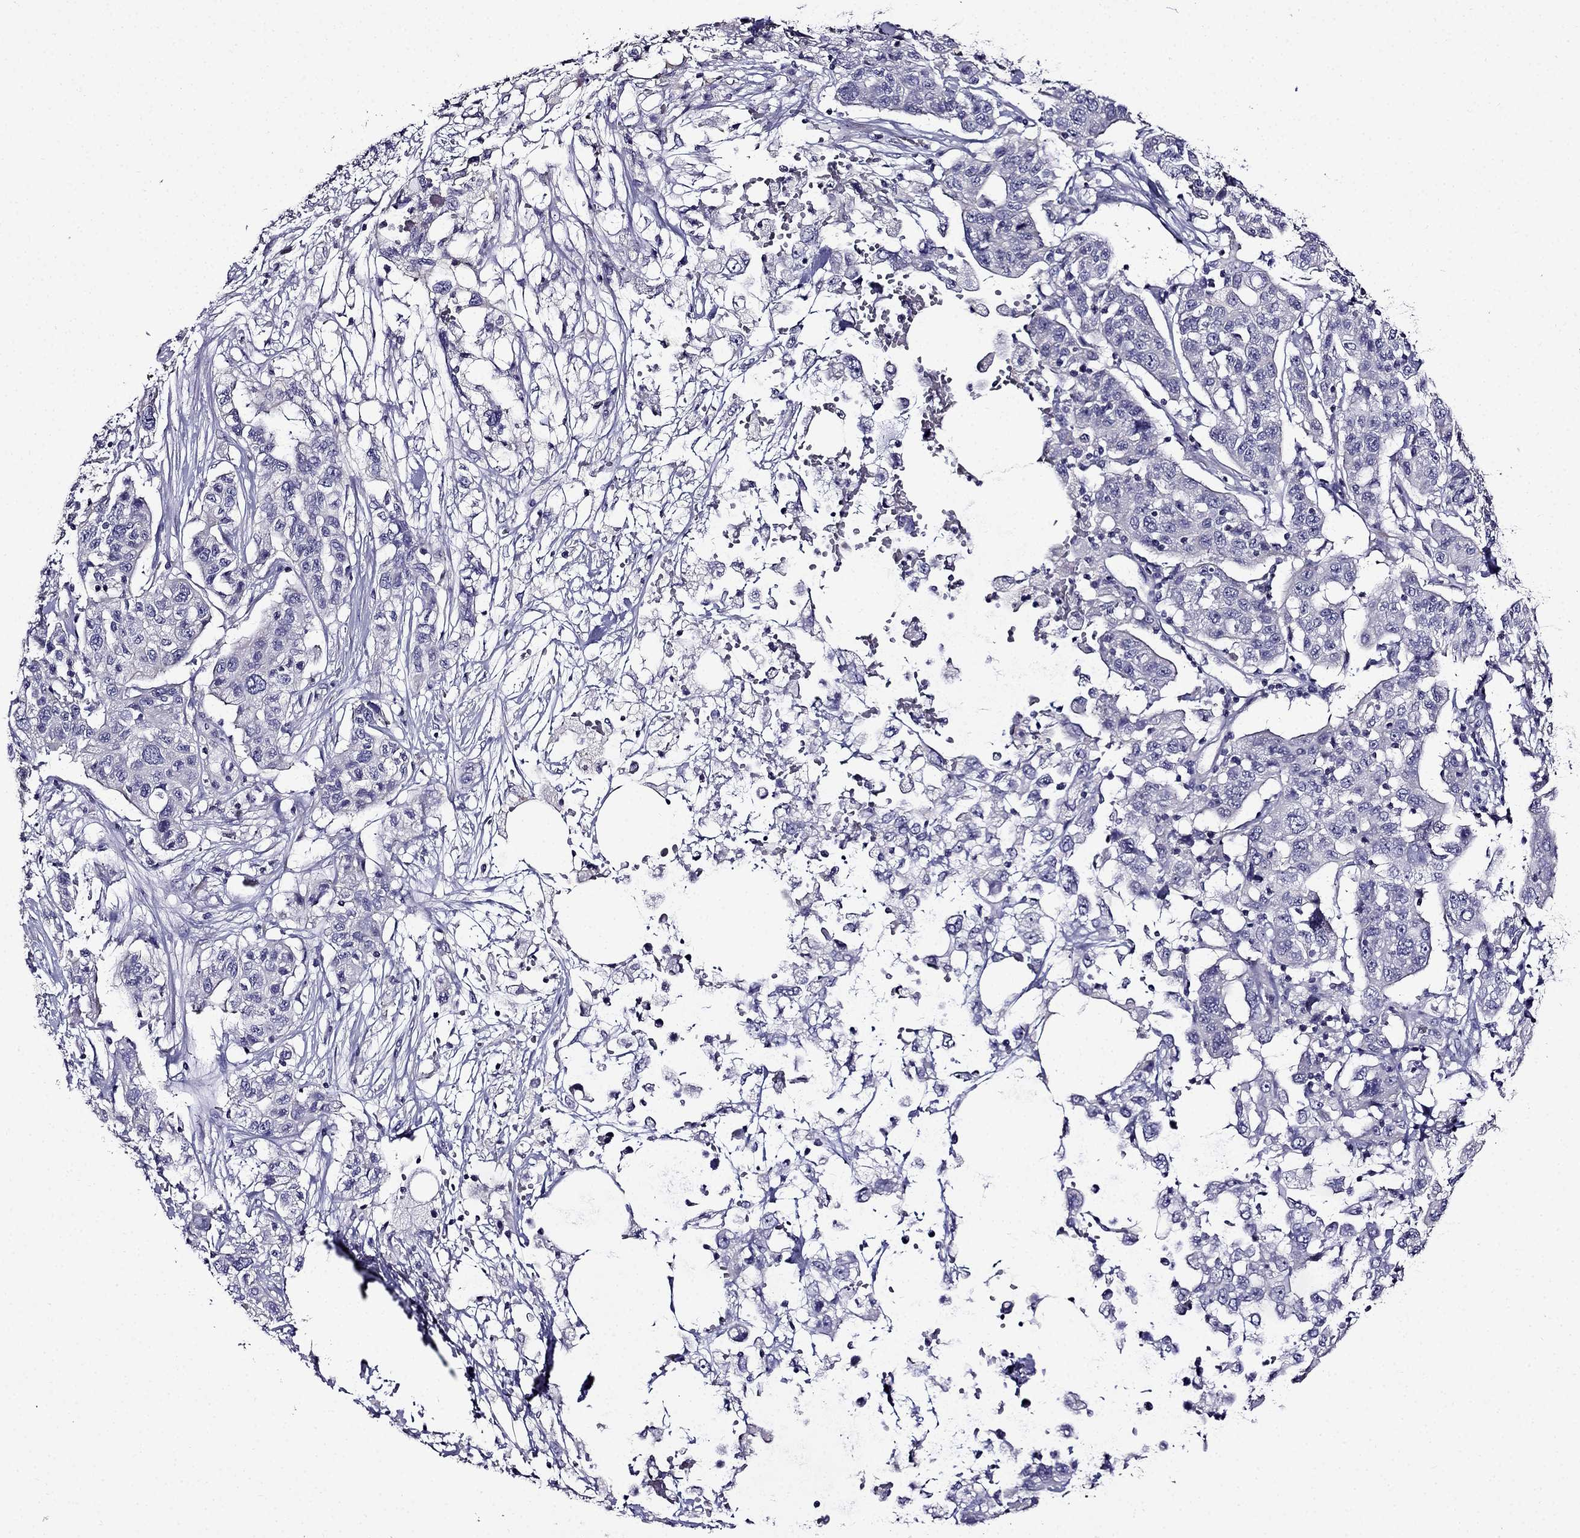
{"staining": {"intensity": "negative", "quantity": "none", "location": "none"}, "tissue": "liver cancer", "cell_type": "Tumor cells", "image_type": "cancer", "snomed": [{"axis": "morphology", "description": "Adenocarcinoma, NOS"}, {"axis": "morphology", "description": "Cholangiocarcinoma"}, {"axis": "topography", "description": "Liver"}], "caption": "Tumor cells are negative for brown protein staining in liver cancer. Brightfield microscopy of IHC stained with DAB (brown) and hematoxylin (blue), captured at high magnification.", "gene": "TMEM266", "patient": {"sex": "male", "age": 64}}